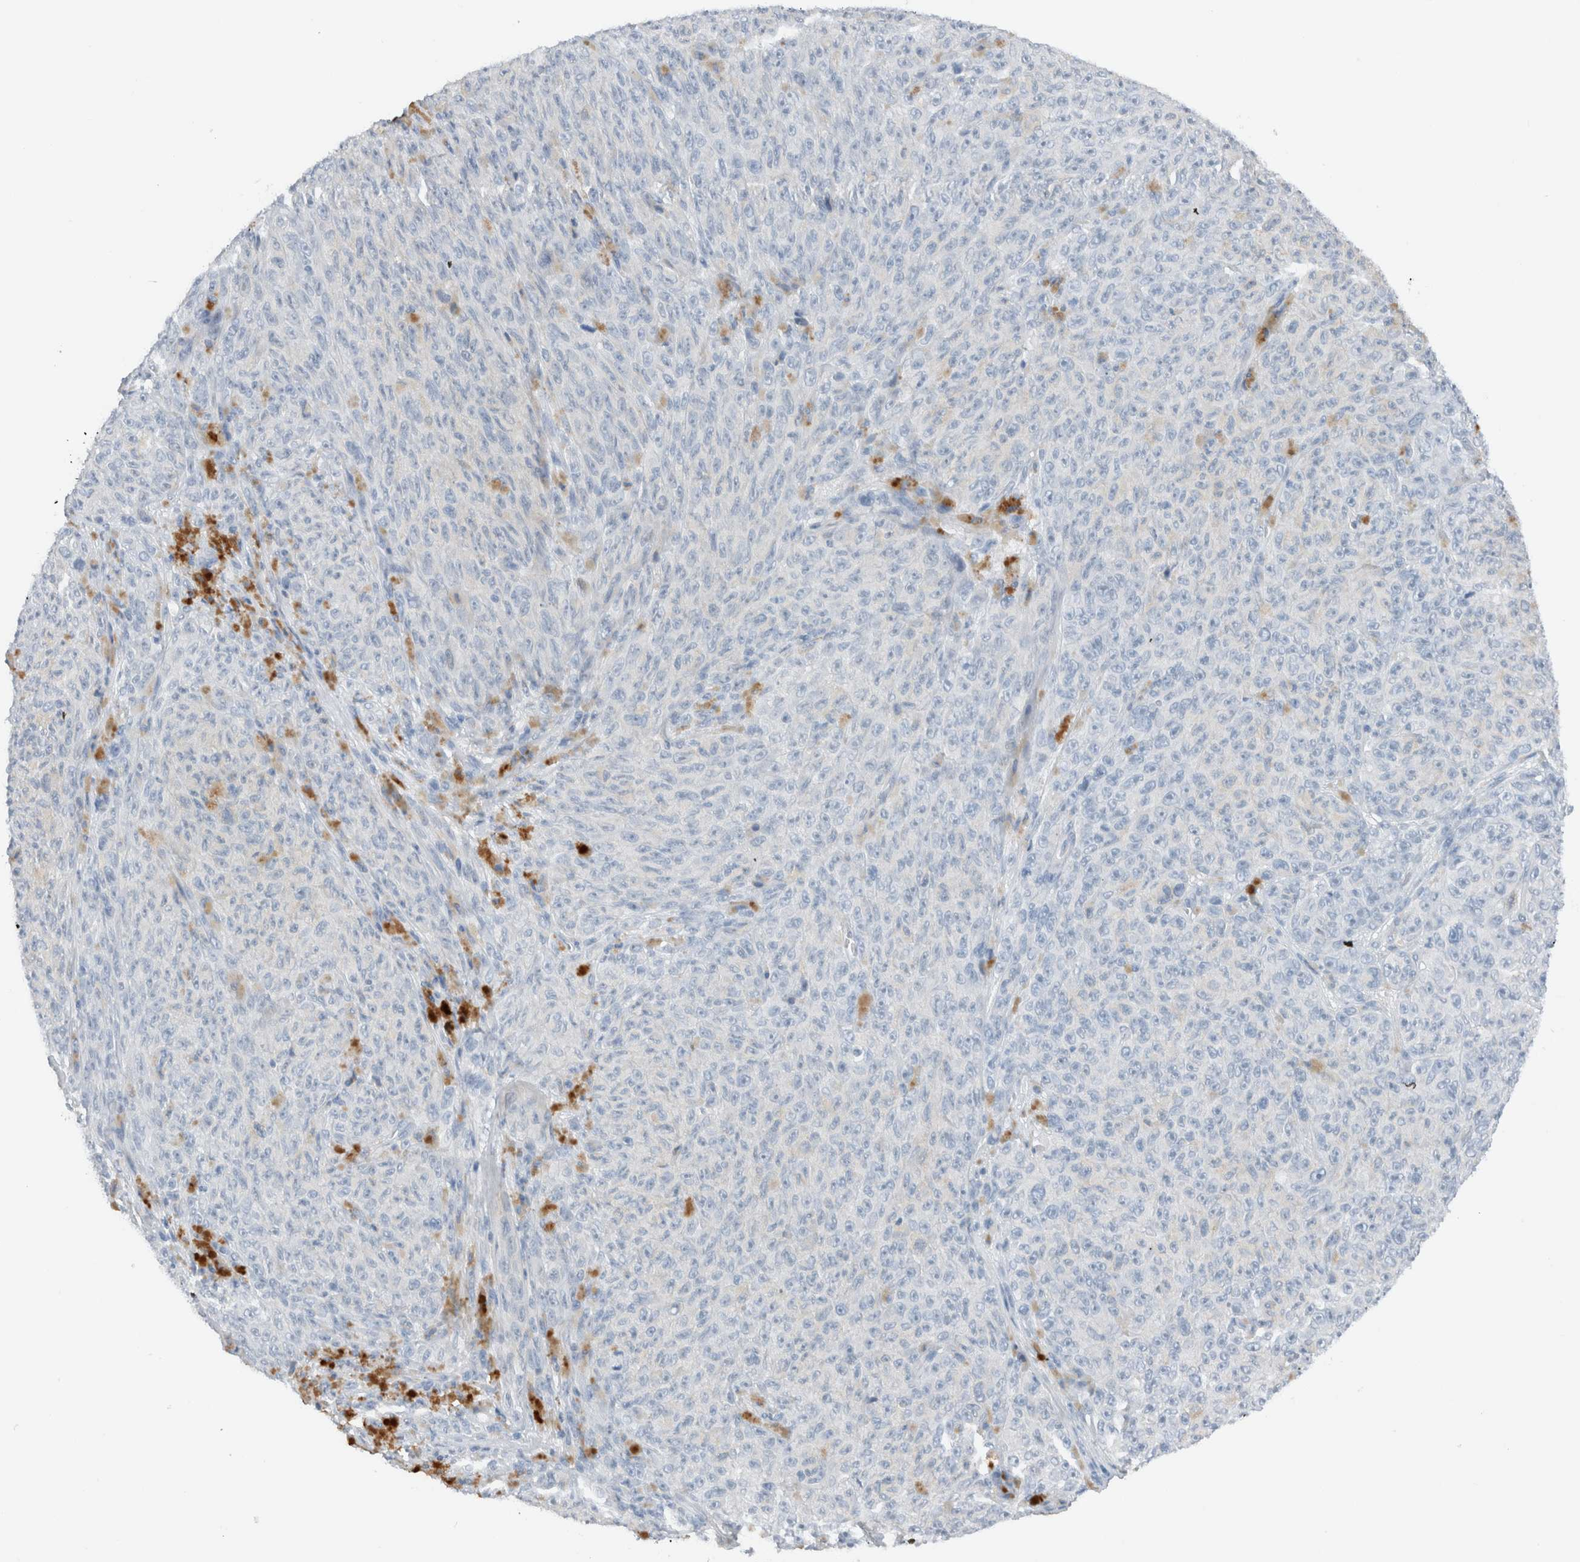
{"staining": {"intensity": "negative", "quantity": "none", "location": "none"}, "tissue": "melanoma", "cell_type": "Tumor cells", "image_type": "cancer", "snomed": [{"axis": "morphology", "description": "Malignant melanoma, NOS"}, {"axis": "topography", "description": "Skin"}], "caption": "This is an immunohistochemistry micrograph of malignant melanoma. There is no expression in tumor cells.", "gene": "DUOX1", "patient": {"sex": "female", "age": 82}}